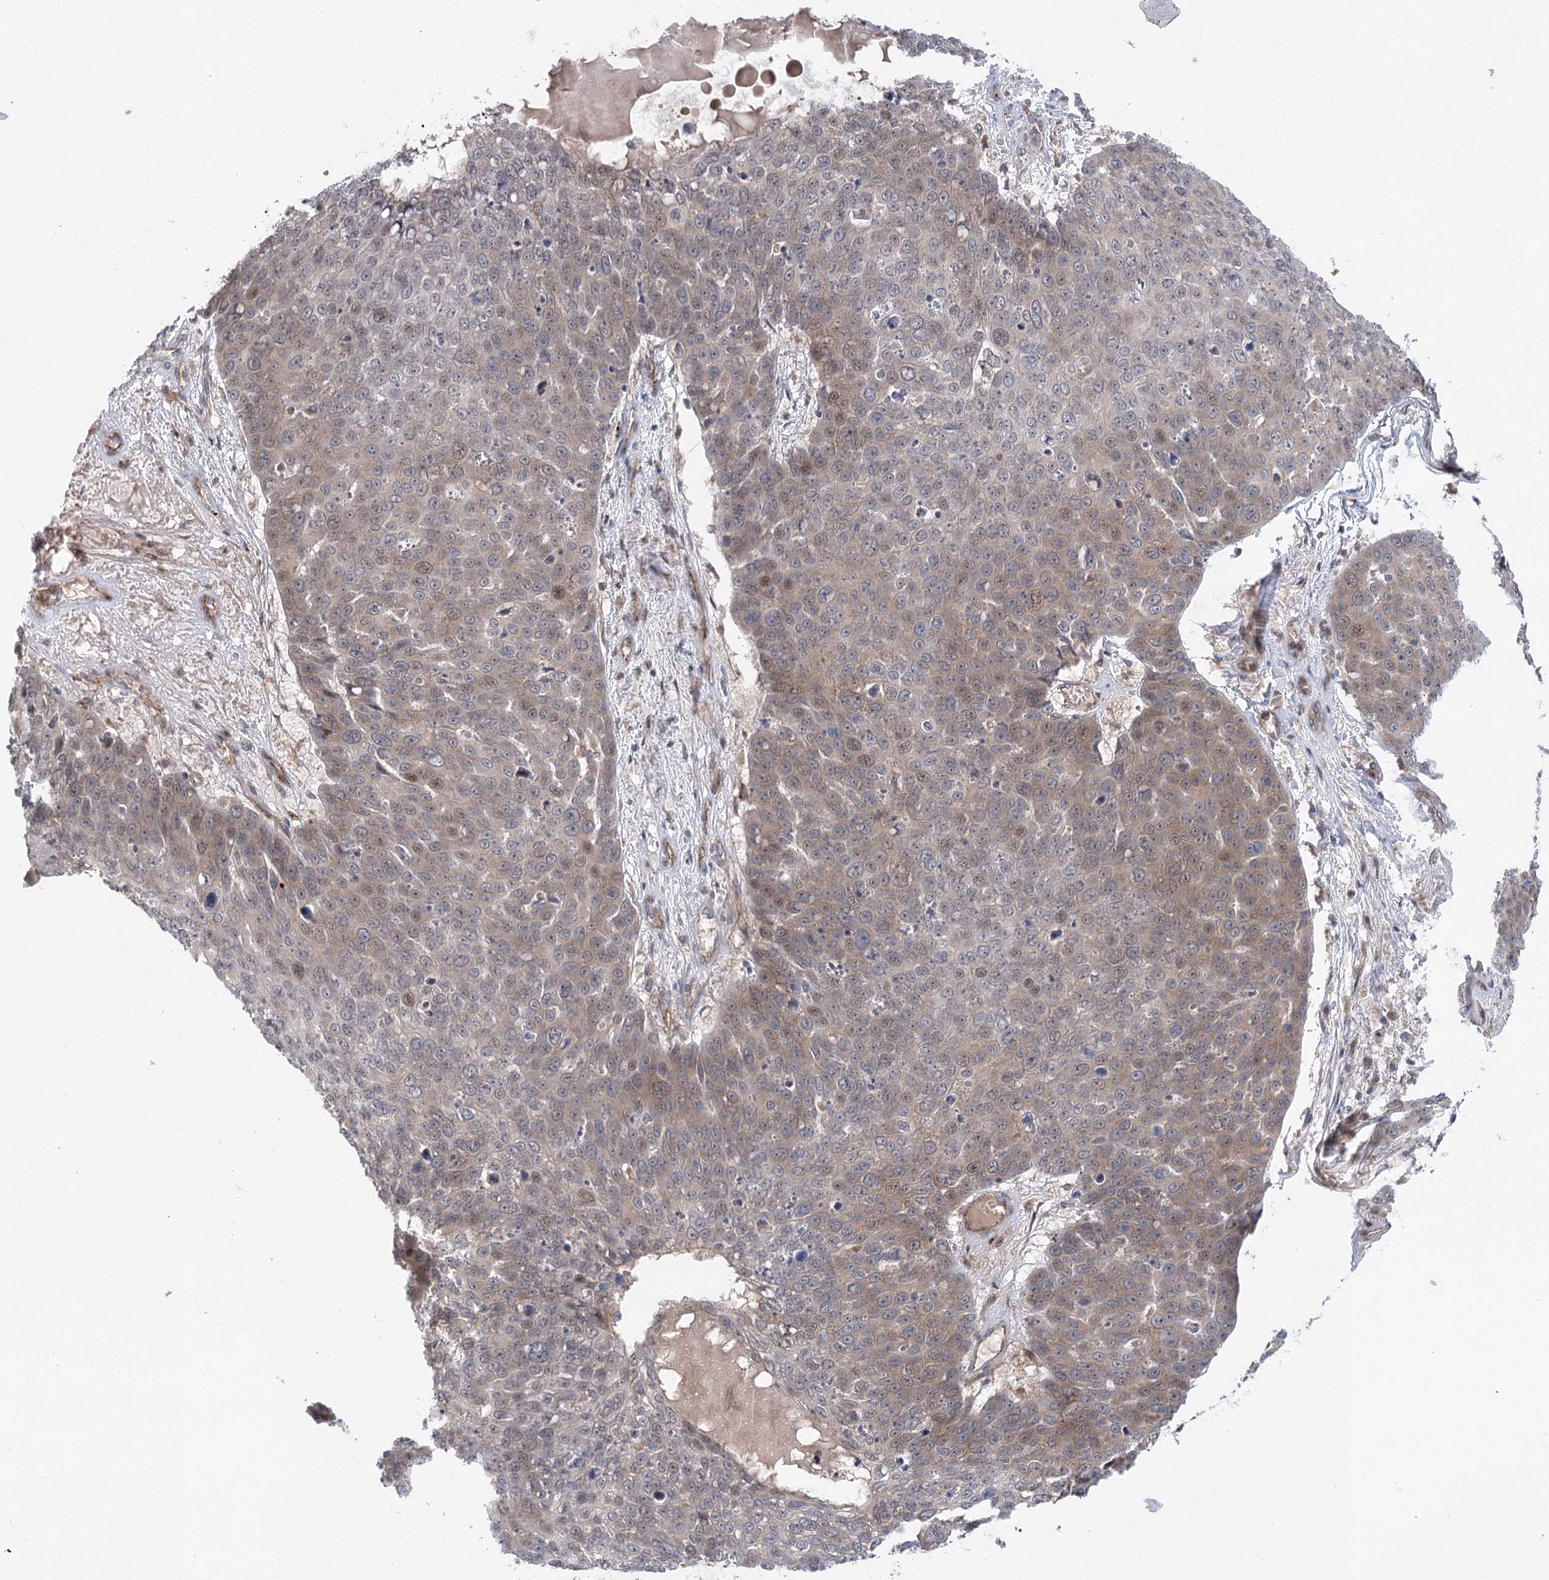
{"staining": {"intensity": "moderate", "quantity": ">75%", "location": "cytoplasmic/membranous"}, "tissue": "skin cancer", "cell_type": "Tumor cells", "image_type": "cancer", "snomed": [{"axis": "morphology", "description": "Squamous cell carcinoma, NOS"}, {"axis": "topography", "description": "Skin"}], "caption": "Immunohistochemical staining of human skin squamous cell carcinoma displays medium levels of moderate cytoplasmic/membranous protein staining in approximately >75% of tumor cells.", "gene": "METTL24", "patient": {"sex": "male", "age": 71}}